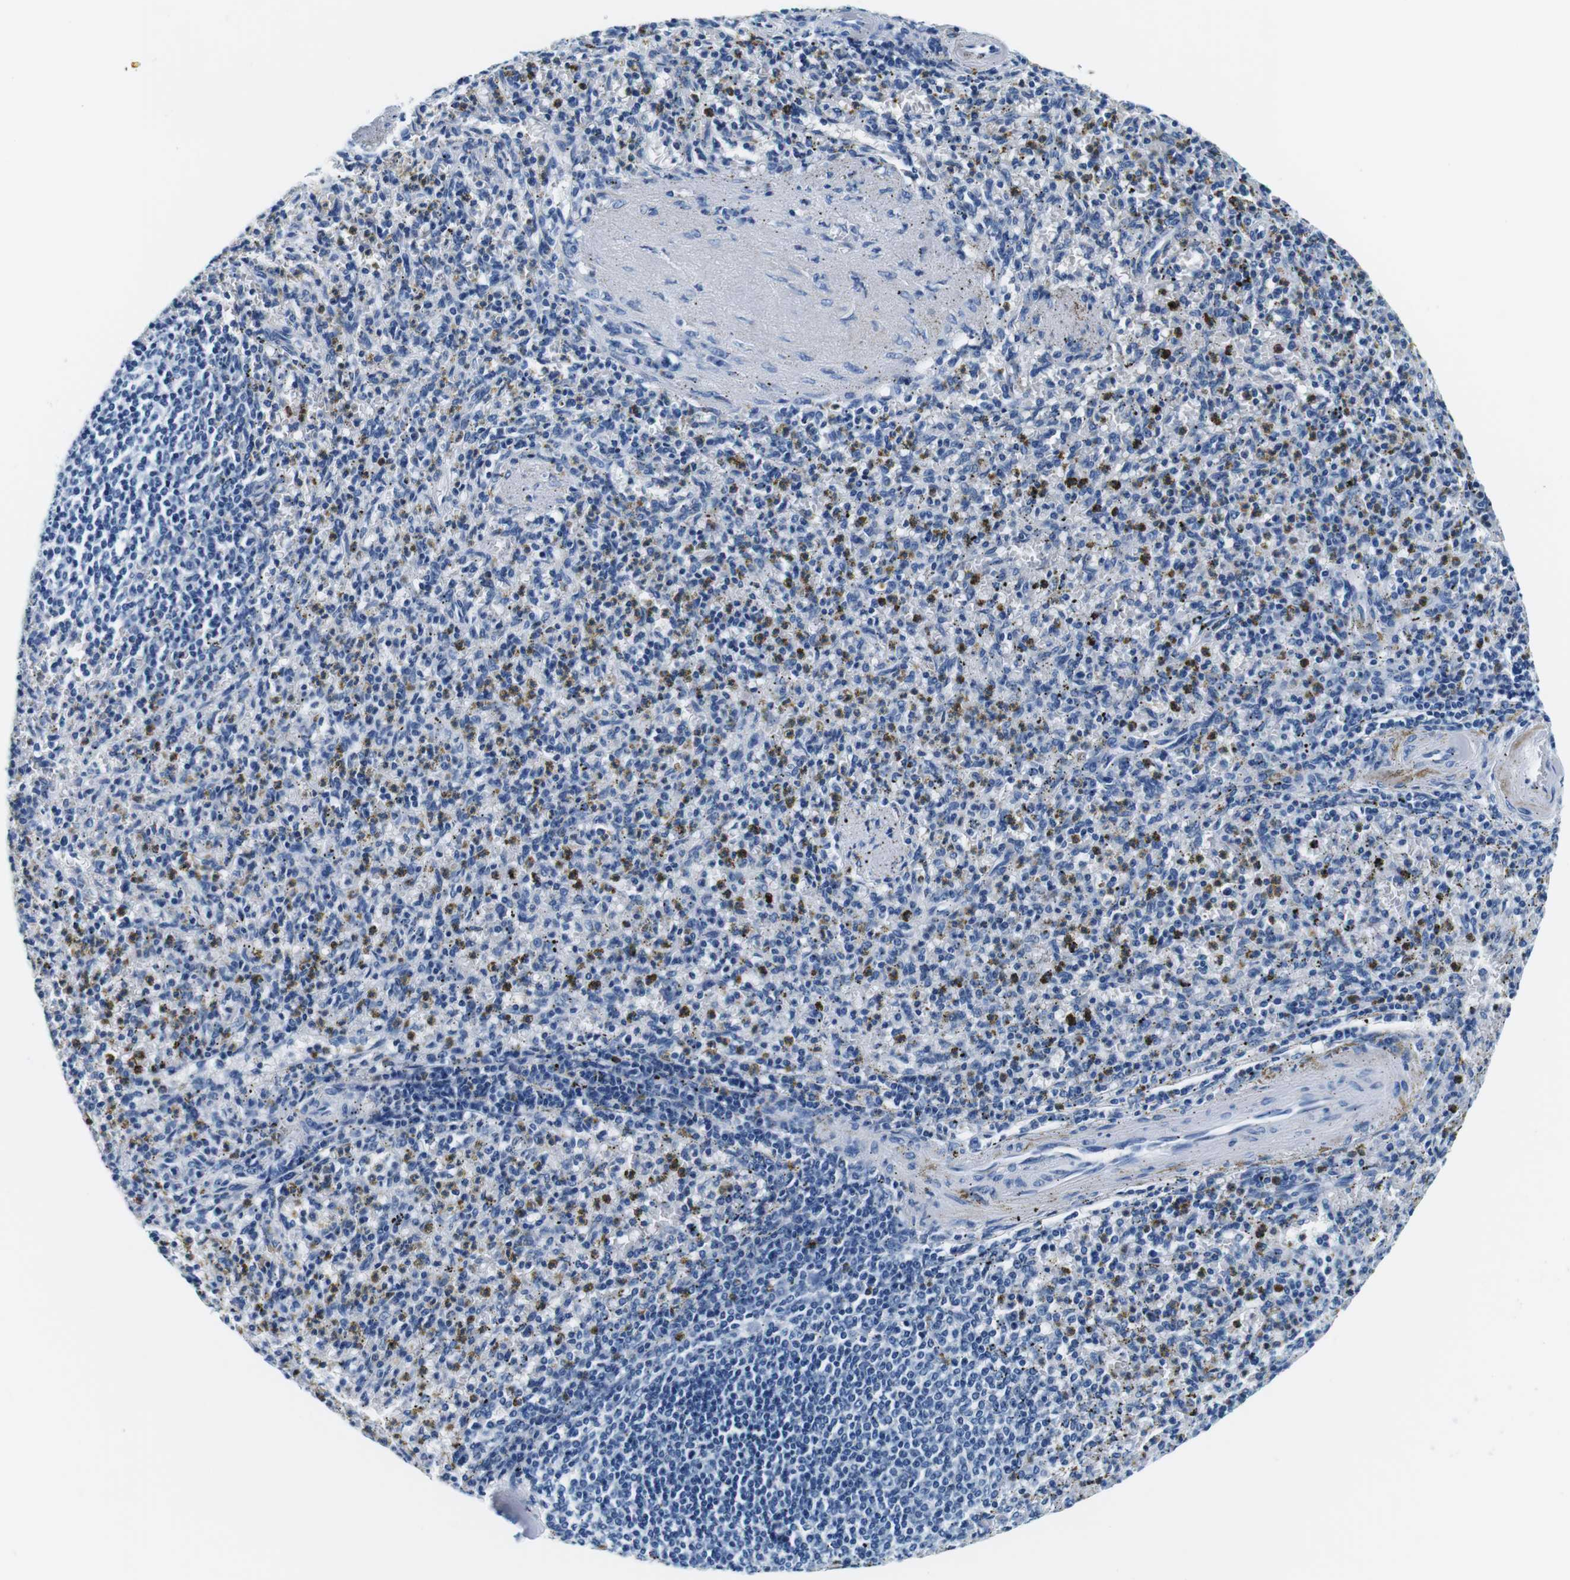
{"staining": {"intensity": "weak", "quantity": "<25%", "location": "cytoplasmic/membranous"}, "tissue": "spleen", "cell_type": "Cells in red pulp", "image_type": "normal", "snomed": [{"axis": "morphology", "description": "Normal tissue, NOS"}, {"axis": "topography", "description": "Spleen"}], "caption": "The micrograph displays no significant expression in cells in red pulp of spleen.", "gene": "ELANE", "patient": {"sex": "male", "age": 72}}